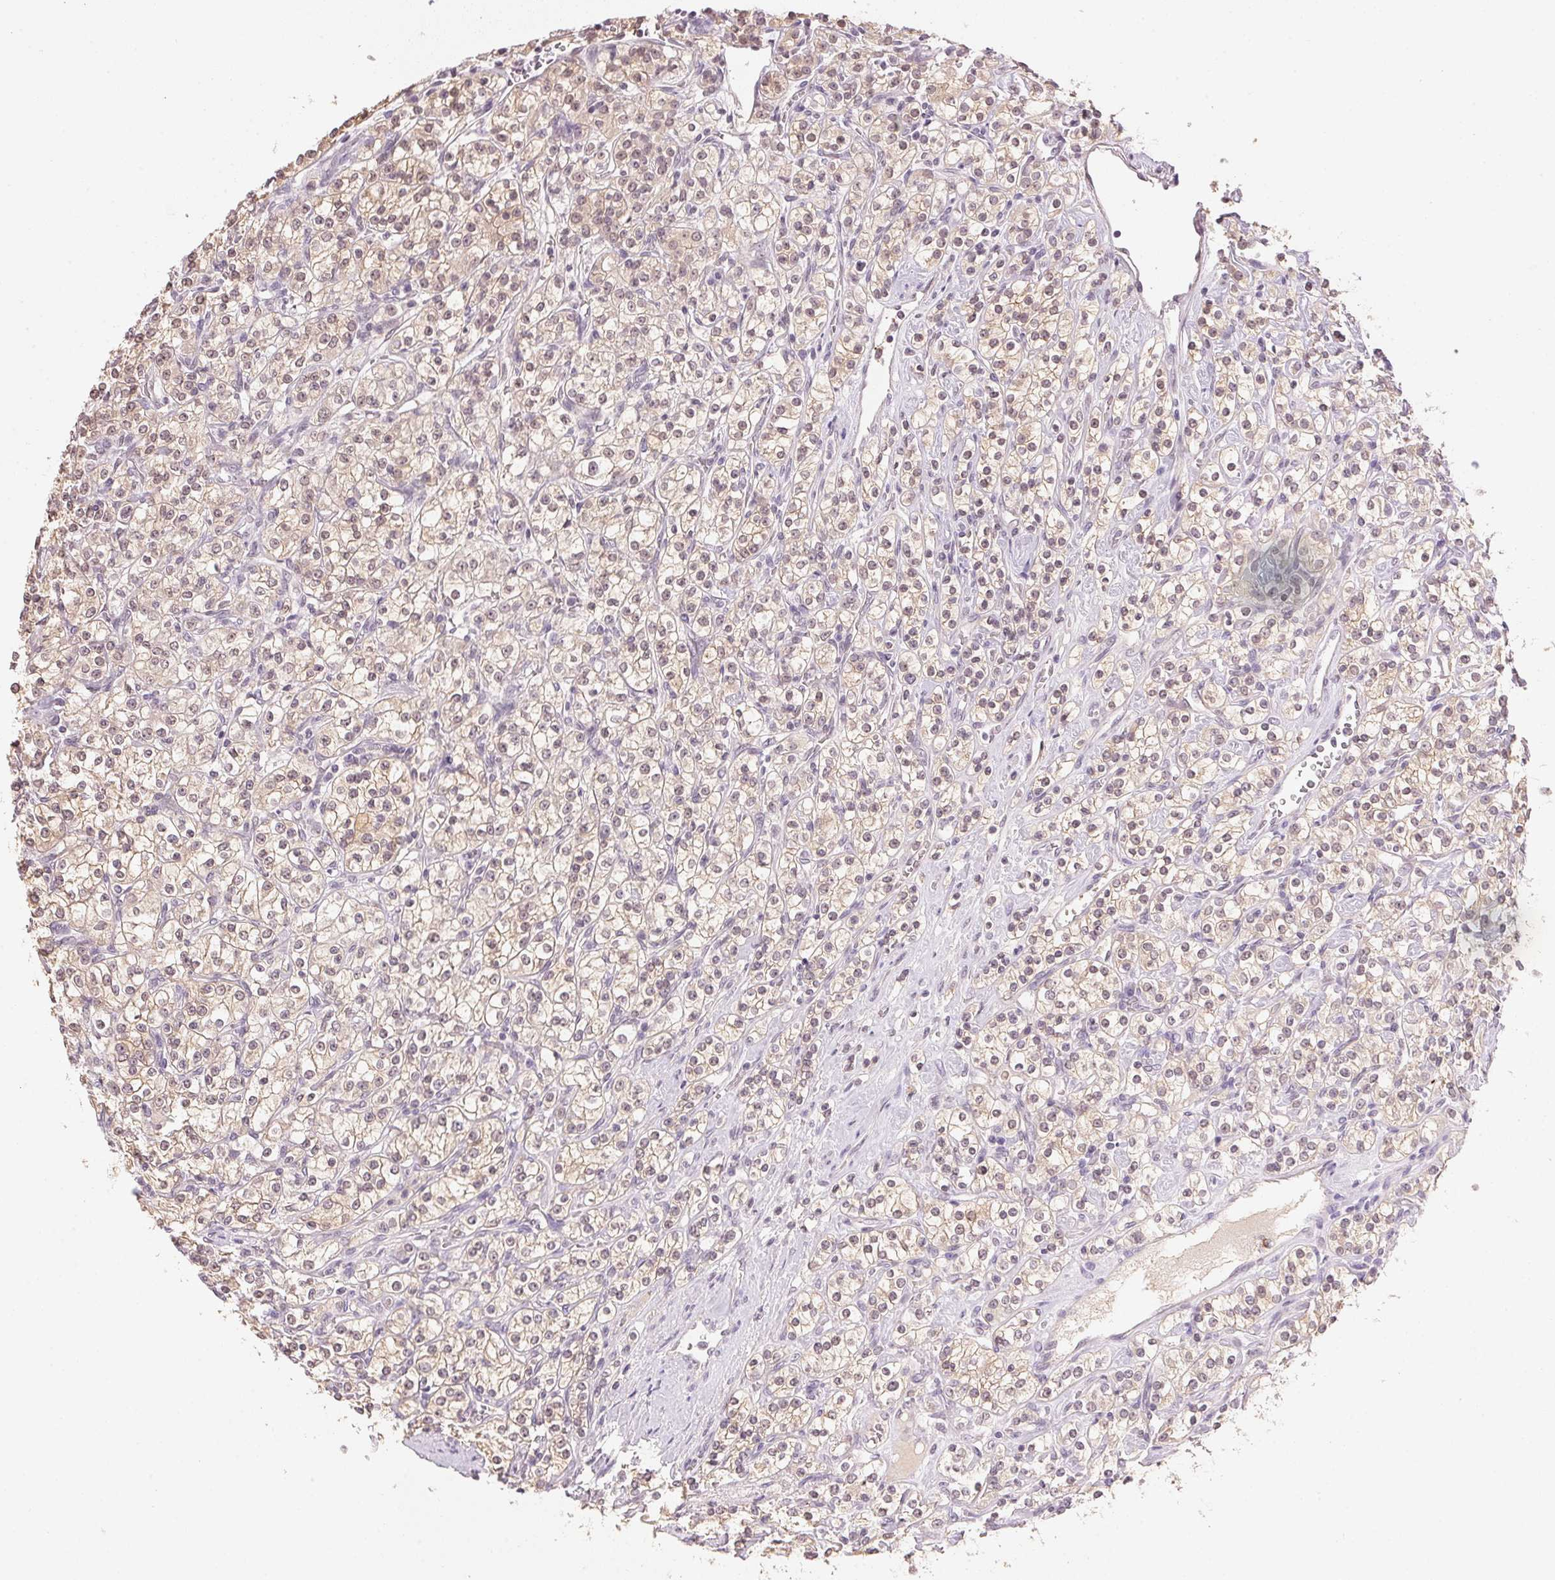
{"staining": {"intensity": "weak", "quantity": "25%-75%", "location": "cytoplasmic/membranous,nuclear"}, "tissue": "renal cancer", "cell_type": "Tumor cells", "image_type": "cancer", "snomed": [{"axis": "morphology", "description": "Adenocarcinoma, NOS"}, {"axis": "topography", "description": "Kidney"}], "caption": "The micrograph displays a brown stain indicating the presence of a protein in the cytoplasmic/membranous and nuclear of tumor cells in renal adenocarcinoma.", "gene": "FNDC4", "patient": {"sex": "male", "age": 77}}